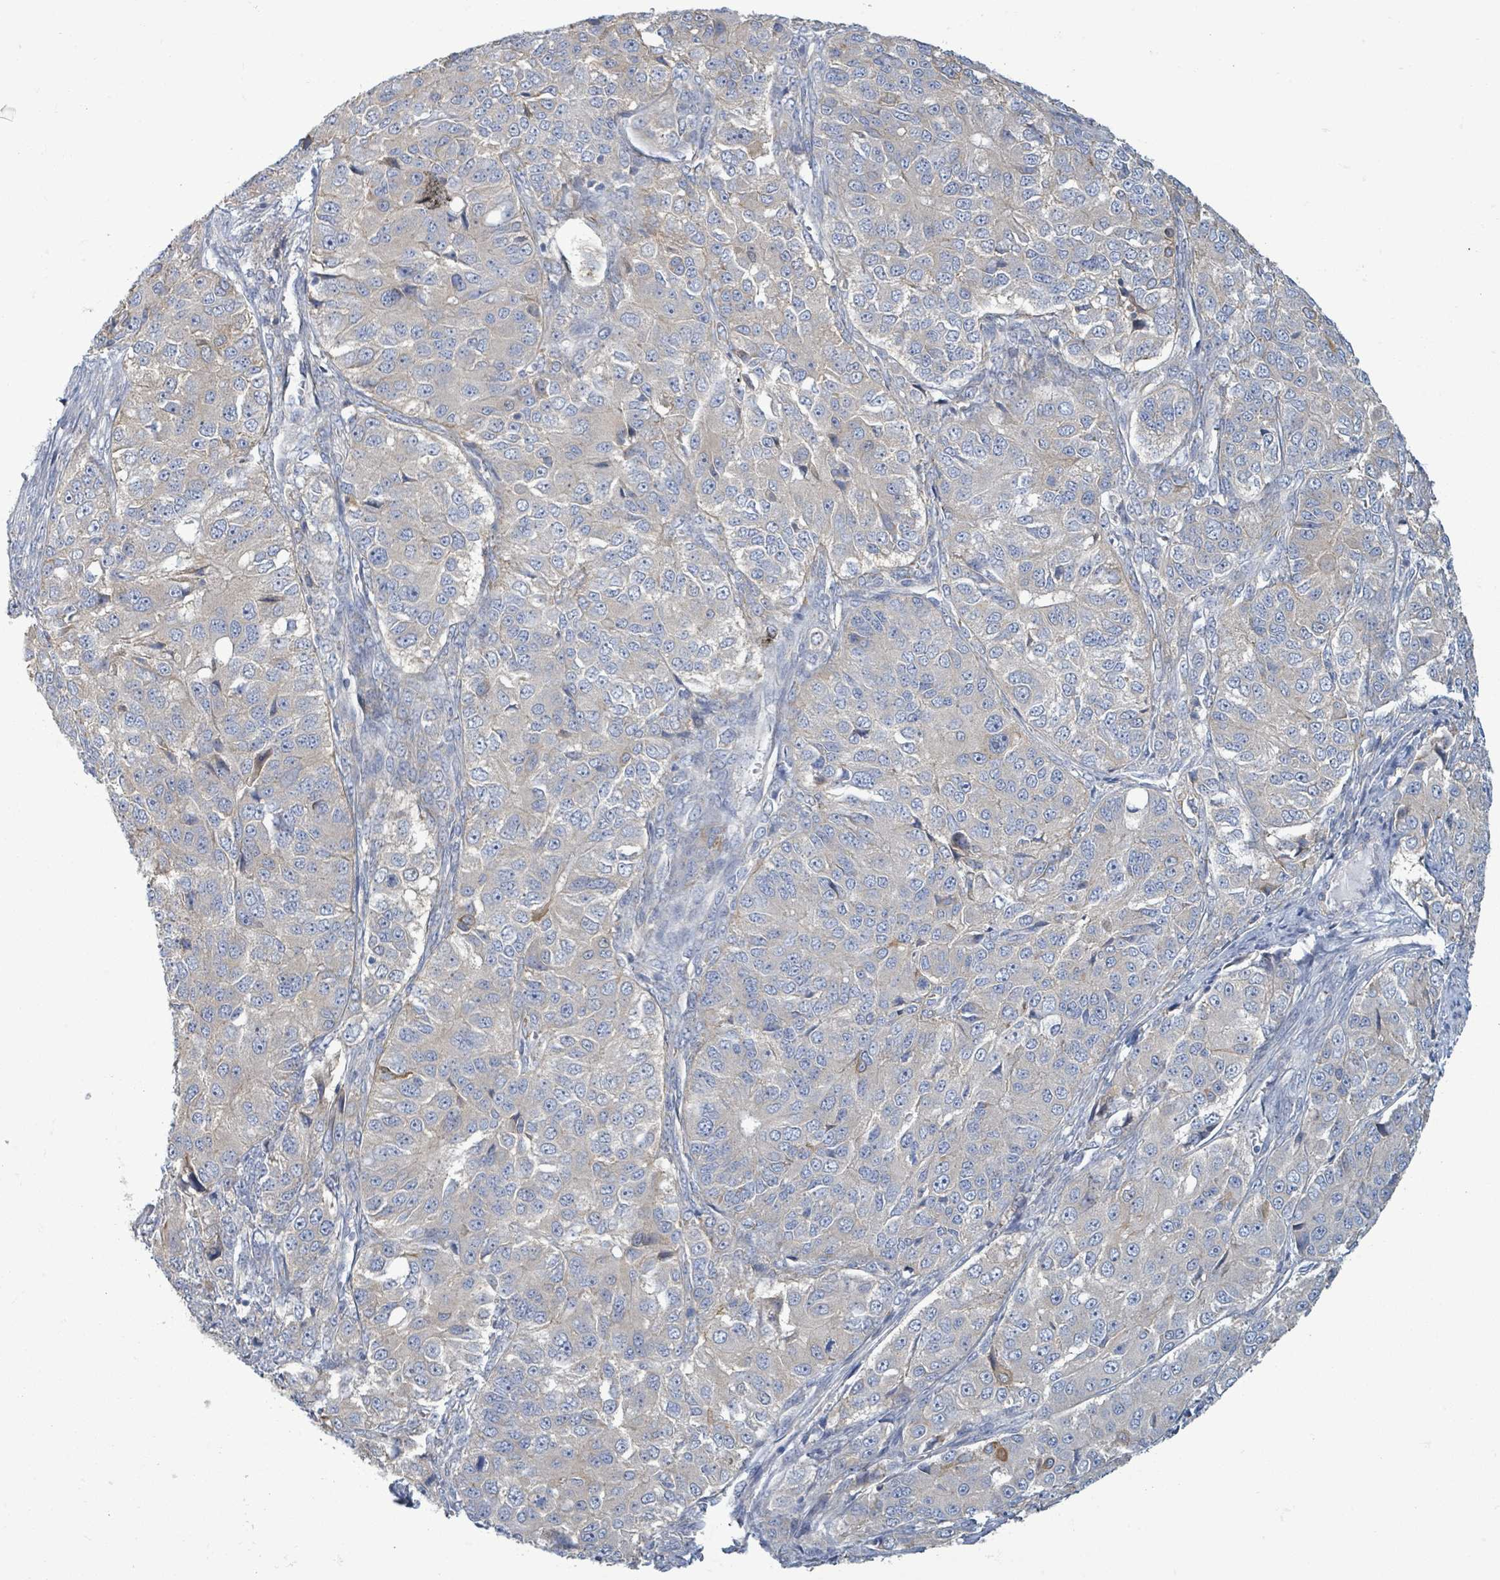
{"staining": {"intensity": "weak", "quantity": "<25%", "location": "cytoplasmic/membranous"}, "tissue": "ovarian cancer", "cell_type": "Tumor cells", "image_type": "cancer", "snomed": [{"axis": "morphology", "description": "Carcinoma, endometroid"}, {"axis": "topography", "description": "Ovary"}], "caption": "Protein analysis of ovarian endometroid carcinoma demonstrates no significant expression in tumor cells.", "gene": "COL13A1", "patient": {"sex": "female", "age": 51}}